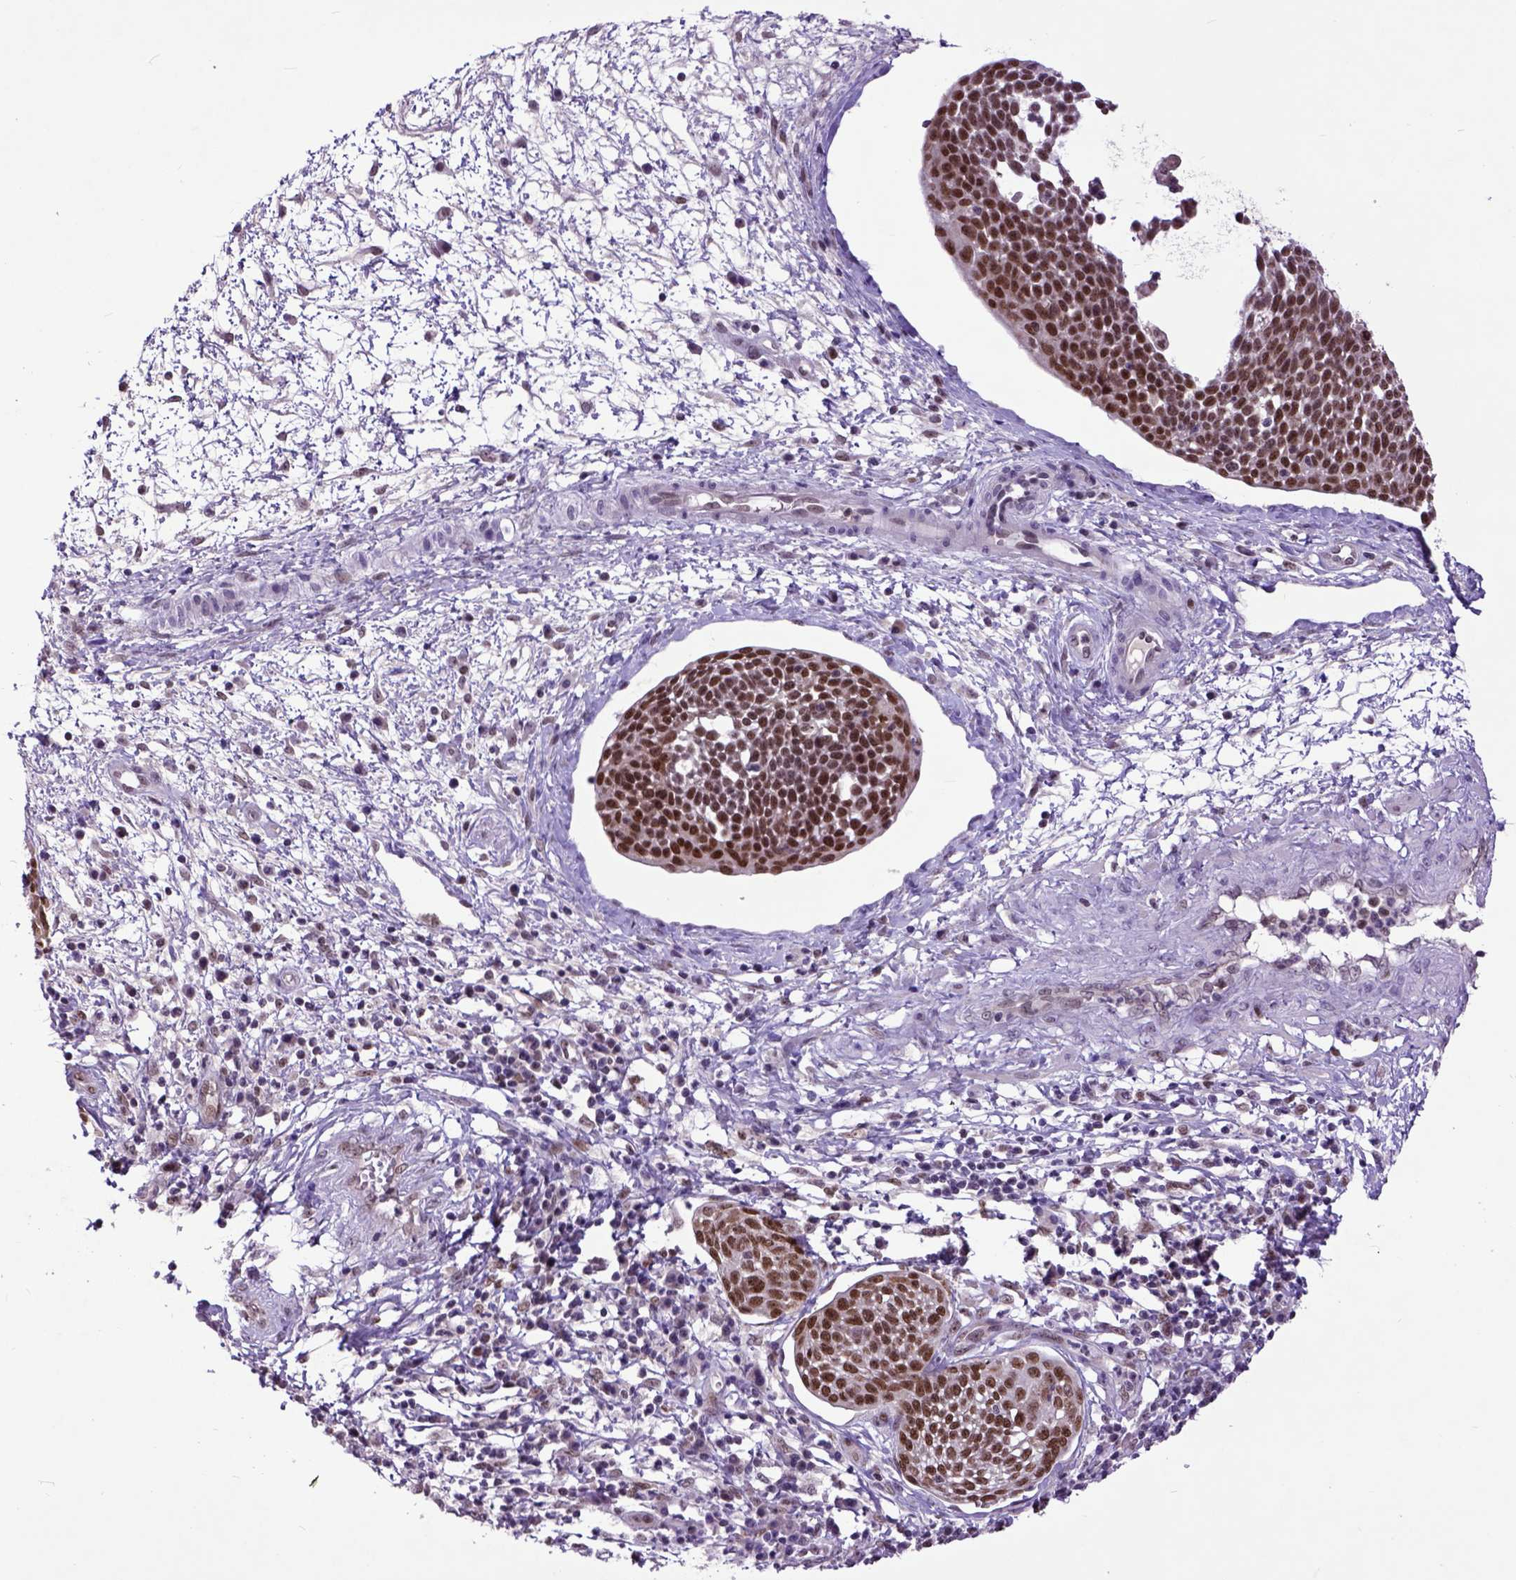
{"staining": {"intensity": "moderate", "quantity": ">75%", "location": "nuclear"}, "tissue": "cervical cancer", "cell_type": "Tumor cells", "image_type": "cancer", "snomed": [{"axis": "morphology", "description": "Squamous cell carcinoma, NOS"}, {"axis": "topography", "description": "Cervix"}], "caption": "IHC histopathology image of cervical cancer stained for a protein (brown), which reveals medium levels of moderate nuclear staining in about >75% of tumor cells.", "gene": "RCC2", "patient": {"sex": "female", "age": 34}}